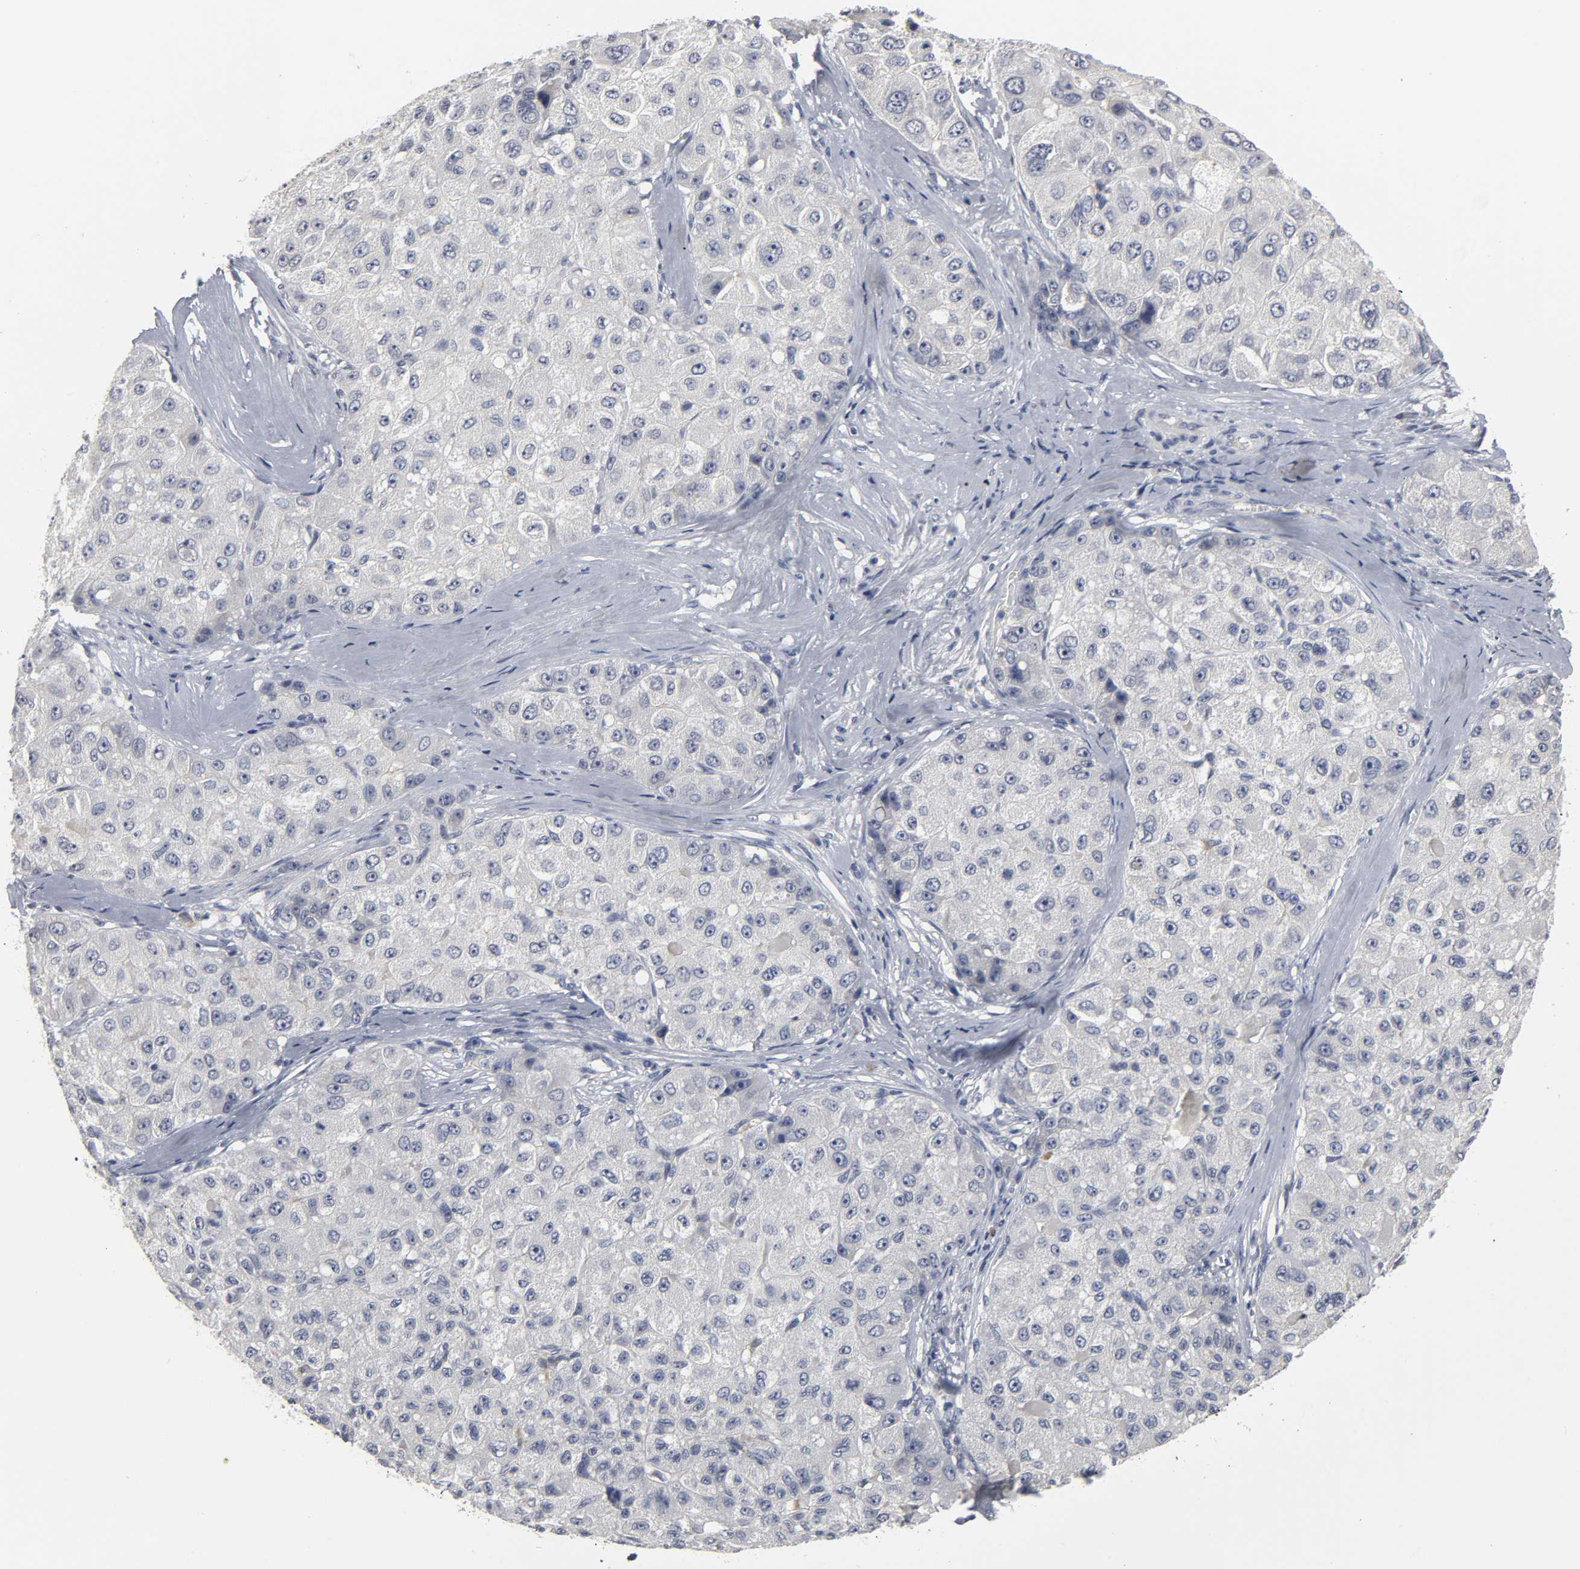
{"staining": {"intensity": "negative", "quantity": "none", "location": "none"}, "tissue": "liver cancer", "cell_type": "Tumor cells", "image_type": "cancer", "snomed": [{"axis": "morphology", "description": "Carcinoma, Hepatocellular, NOS"}, {"axis": "topography", "description": "Liver"}], "caption": "IHC micrograph of human liver cancer (hepatocellular carcinoma) stained for a protein (brown), which shows no staining in tumor cells.", "gene": "TCAP", "patient": {"sex": "male", "age": 80}}